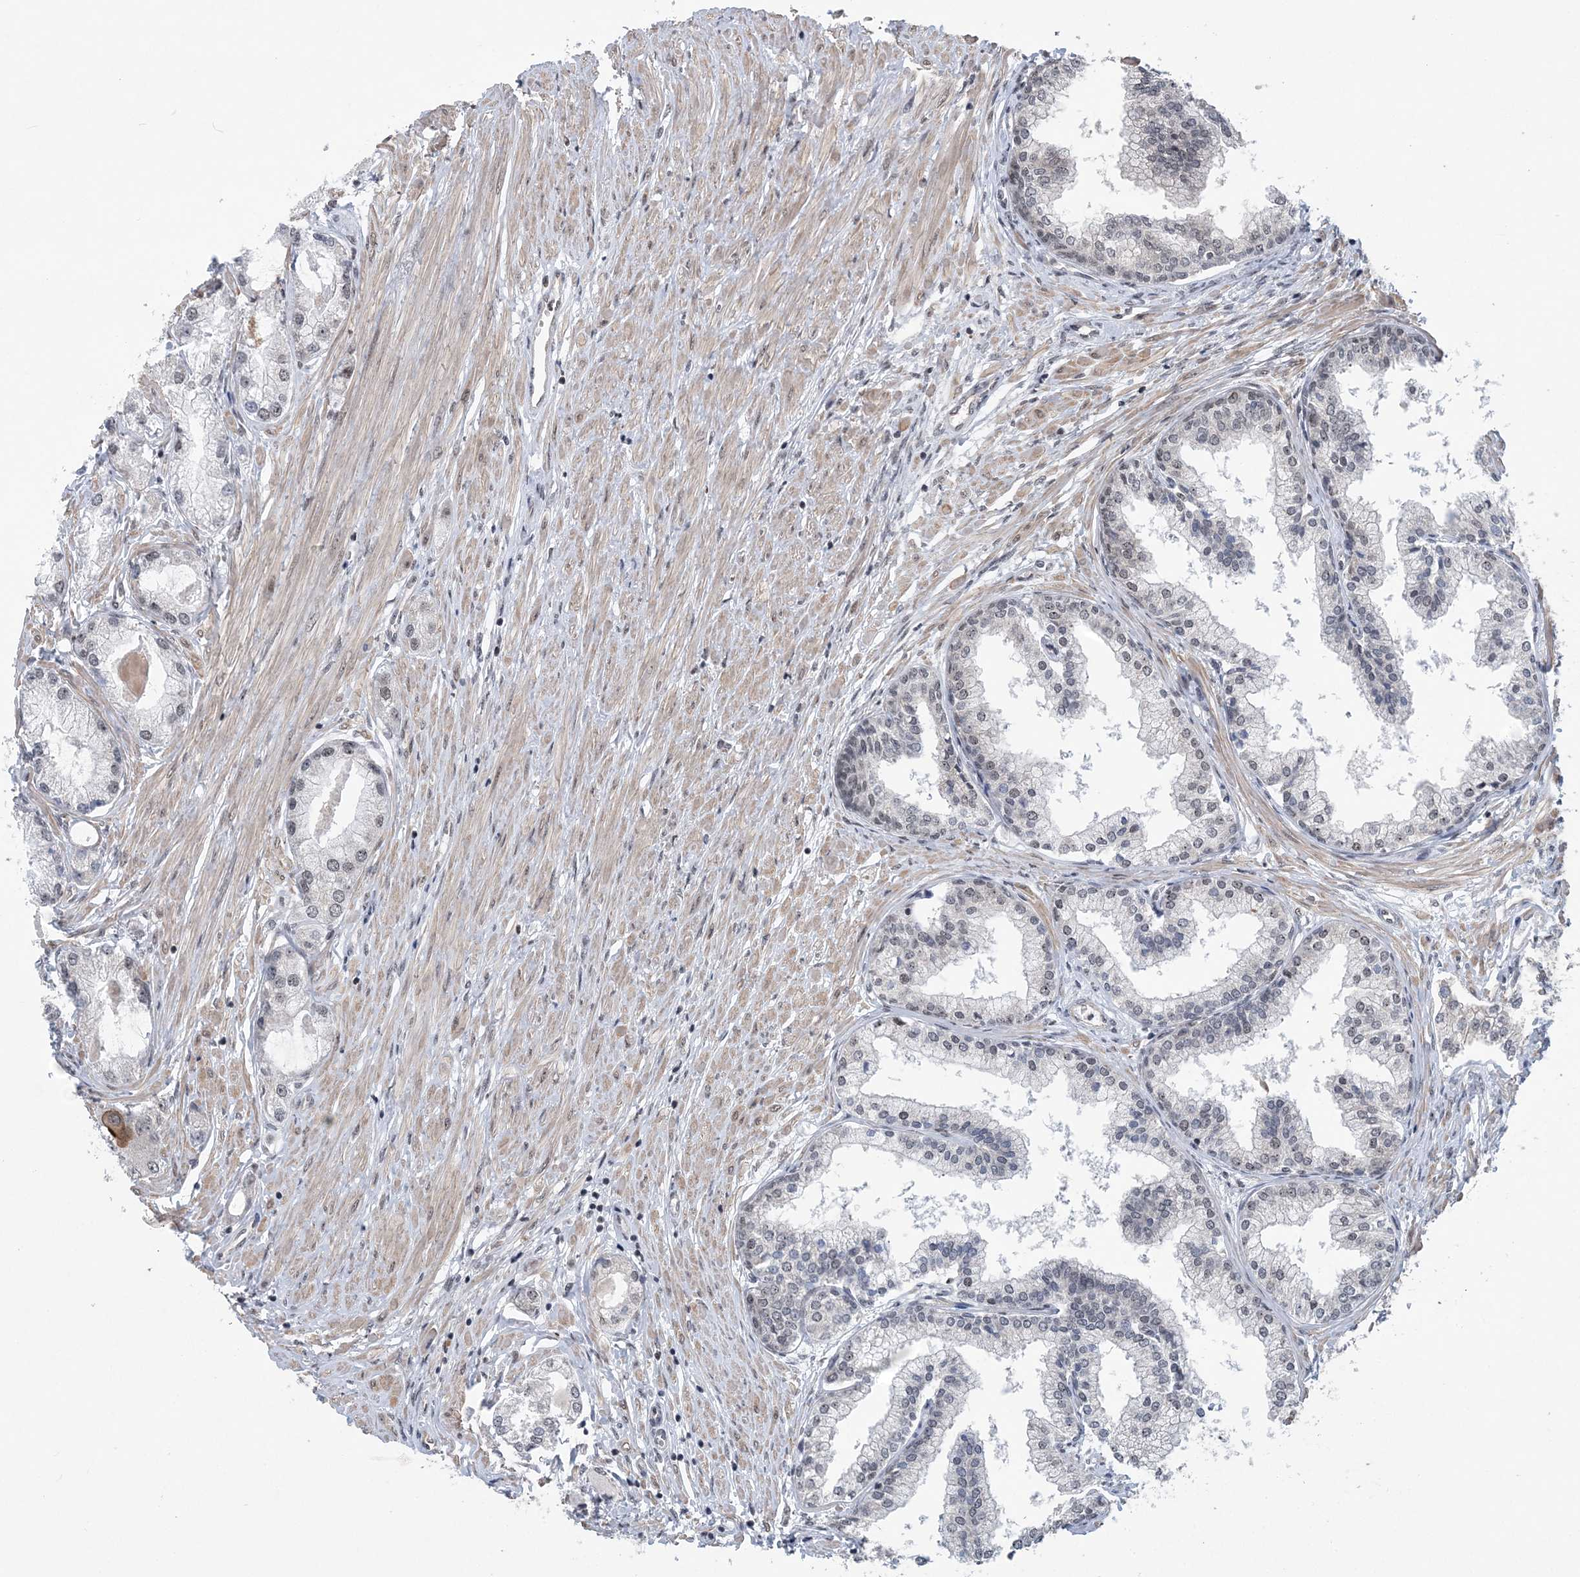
{"staining": {"intensity": "negative", "quantity": "none", "location": "none"}, "tissue": "prostate cancer", "cell_type": "Tumor cells", "image_type": "cancer", "snomed": [{"axis": "morphology", "description": "Adenocarcinoma, Low grade"}, {"axis": "topography", "description": "Prostate"}], "caption": "Micrograph shows no significant protein staining in tumor cells of prostate low-grade adenocarcinoma. (DAB (3,3'-diaminobenzidine) immunohistochemistry (IHC) with hematoxylin counter stain).", "gene": "CCDC152", "patient": {"sex": "male", "age": 62}}